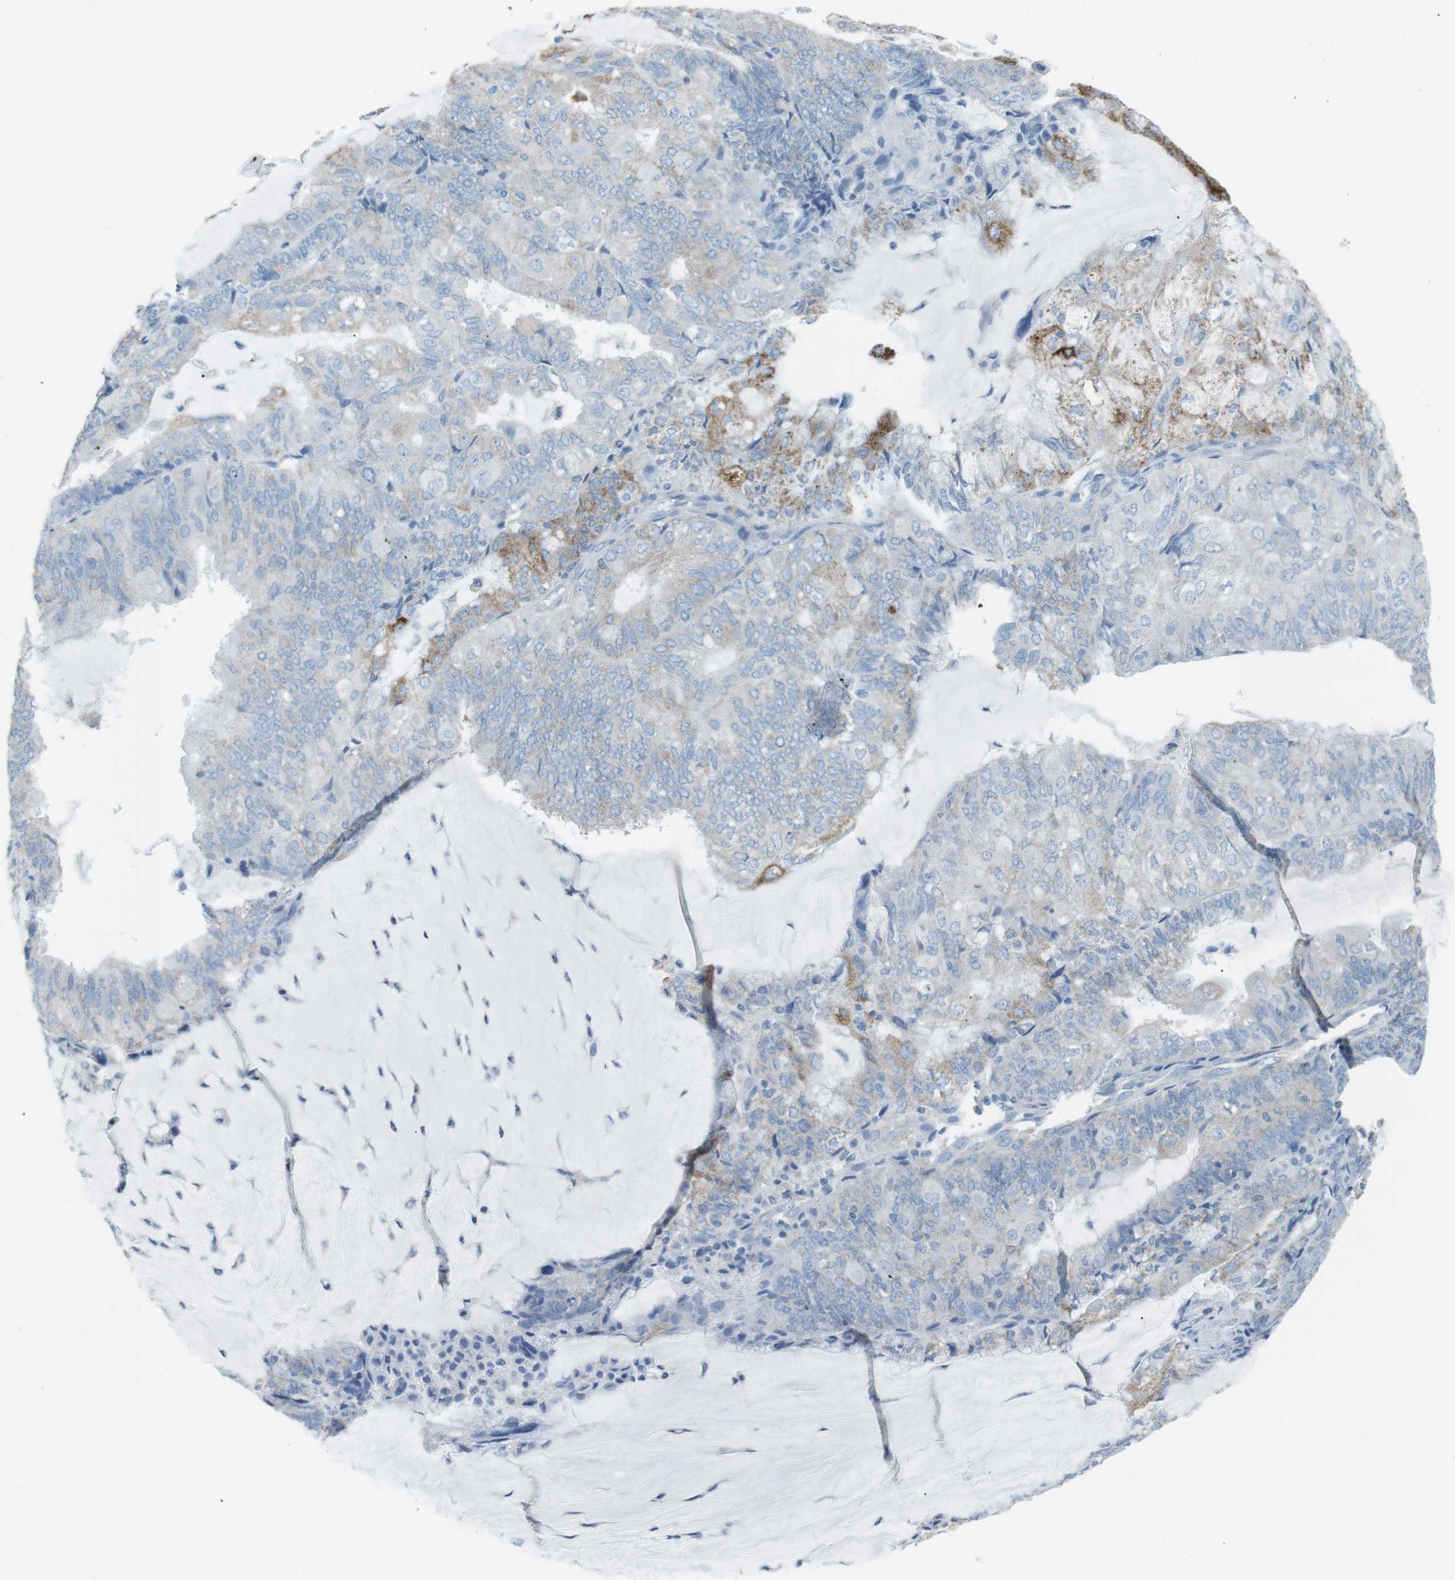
{"staining": {"intensity": "weak", "quantity": "<25%", "location": "cytoplasmic/membranous"}, "tissue": "endometrial cancer", "cell_type": "Tumor cells", "image_type": "cancer", "snomed": [{"axis": "morphology", "description": "Adenocarcinoma, NOS"}, {"axis": "topography", "description": "Endometrium"}], "caption": "This is a histopathology image of immunohistochemistry (IHC) staining of endometrial cancer (adenocarcinoma), which shows no staining in tumor cells.", "gene": "VAMP1", "patient": {"sex": "female", "age": 81}}